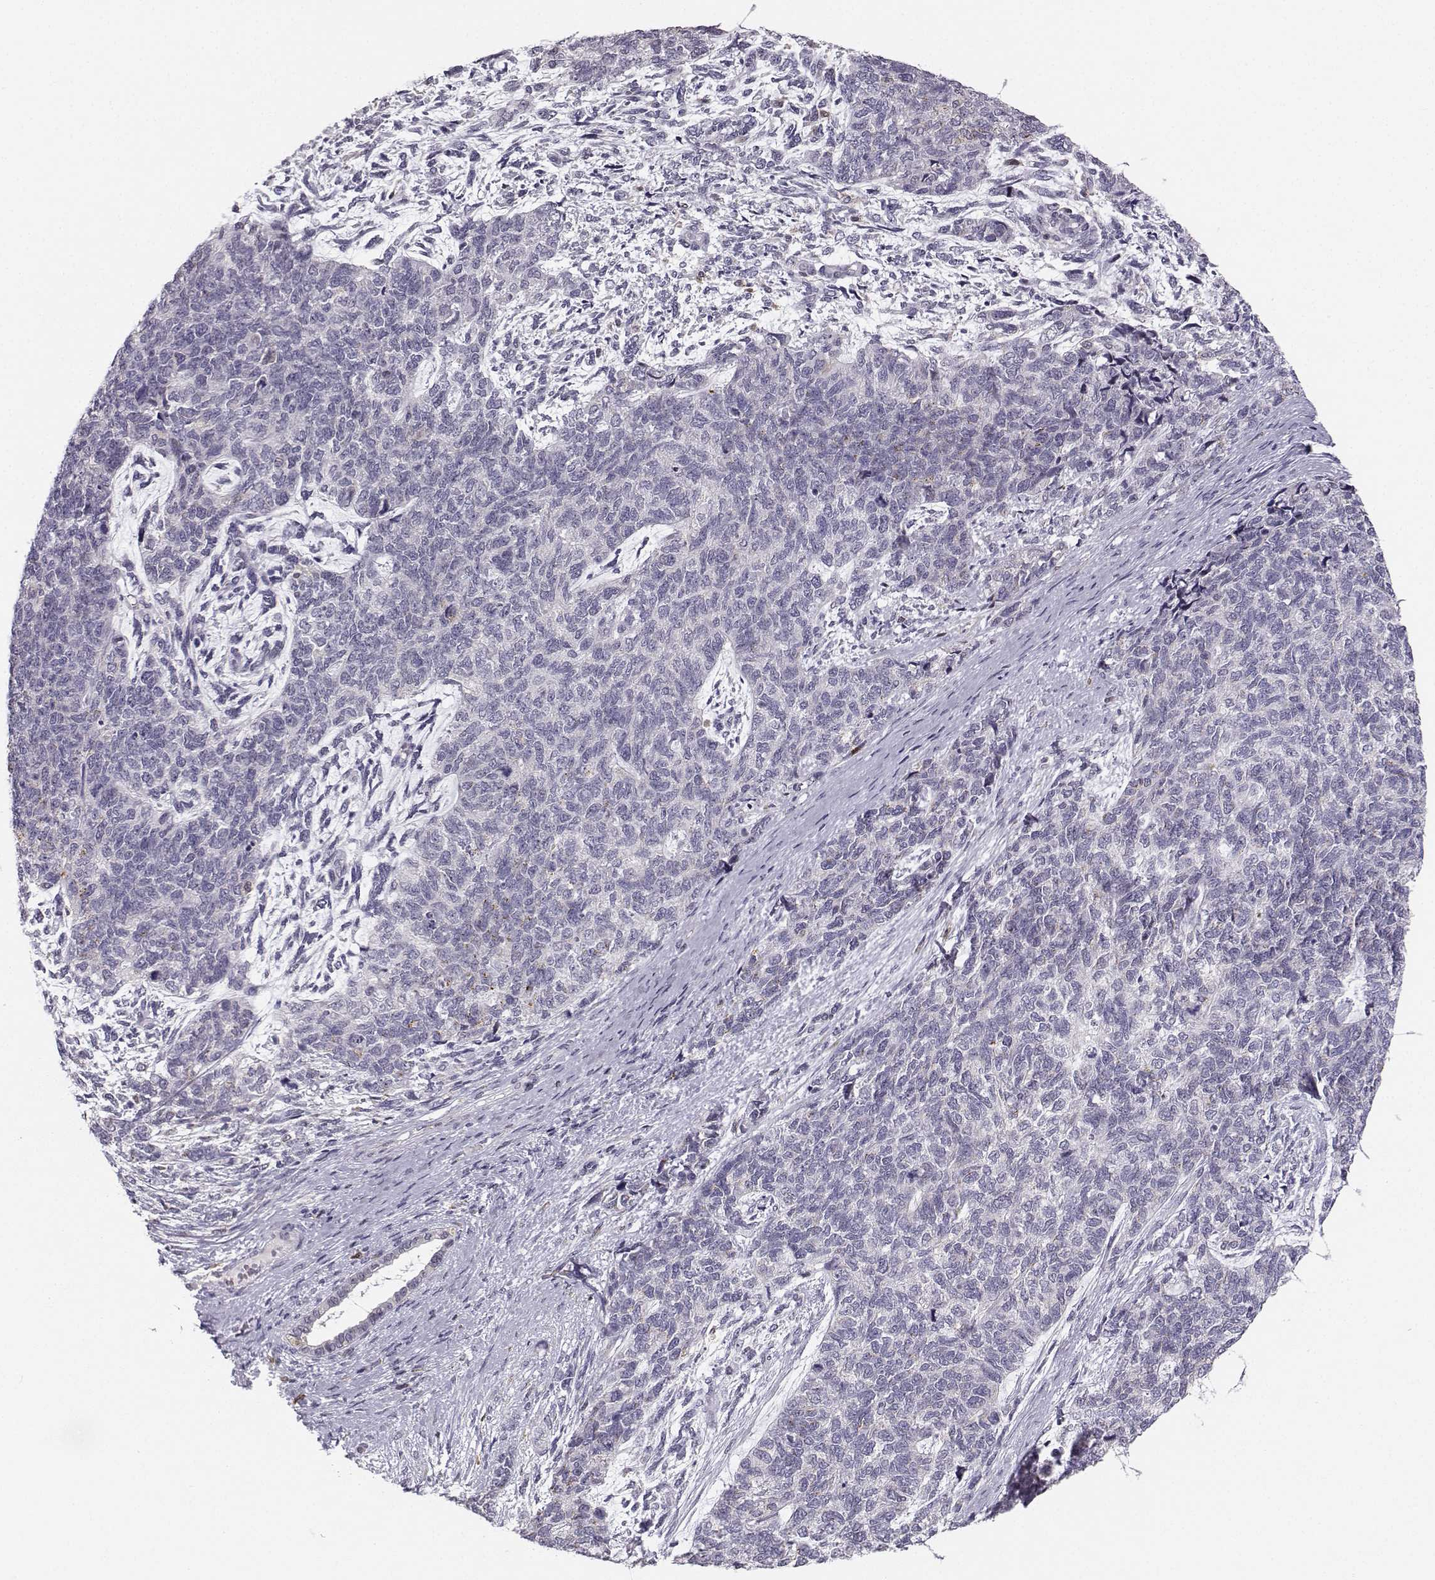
{"staining": {"intensity": "negative", "quantity": "none", "location": "none"}, "tissue": "cervical cancer", "cell_type": "Tumor cells", "image_type": "cancer", "snomed": [{"axis": "morphology", "description": "Squamous cell carcinoma, NOS"}, {"axis": "topography", "description": "Cervix"}], "caption": "This photomicrograph is of squamous cell carcinoma (cervical) stained with immunohistochemistry to label a protein in brown with the nuclei are counter-stained blue. There is no staining in tumor cells.", "gene": "HTR7", "patient": {"sex": "female", "age": 63}}